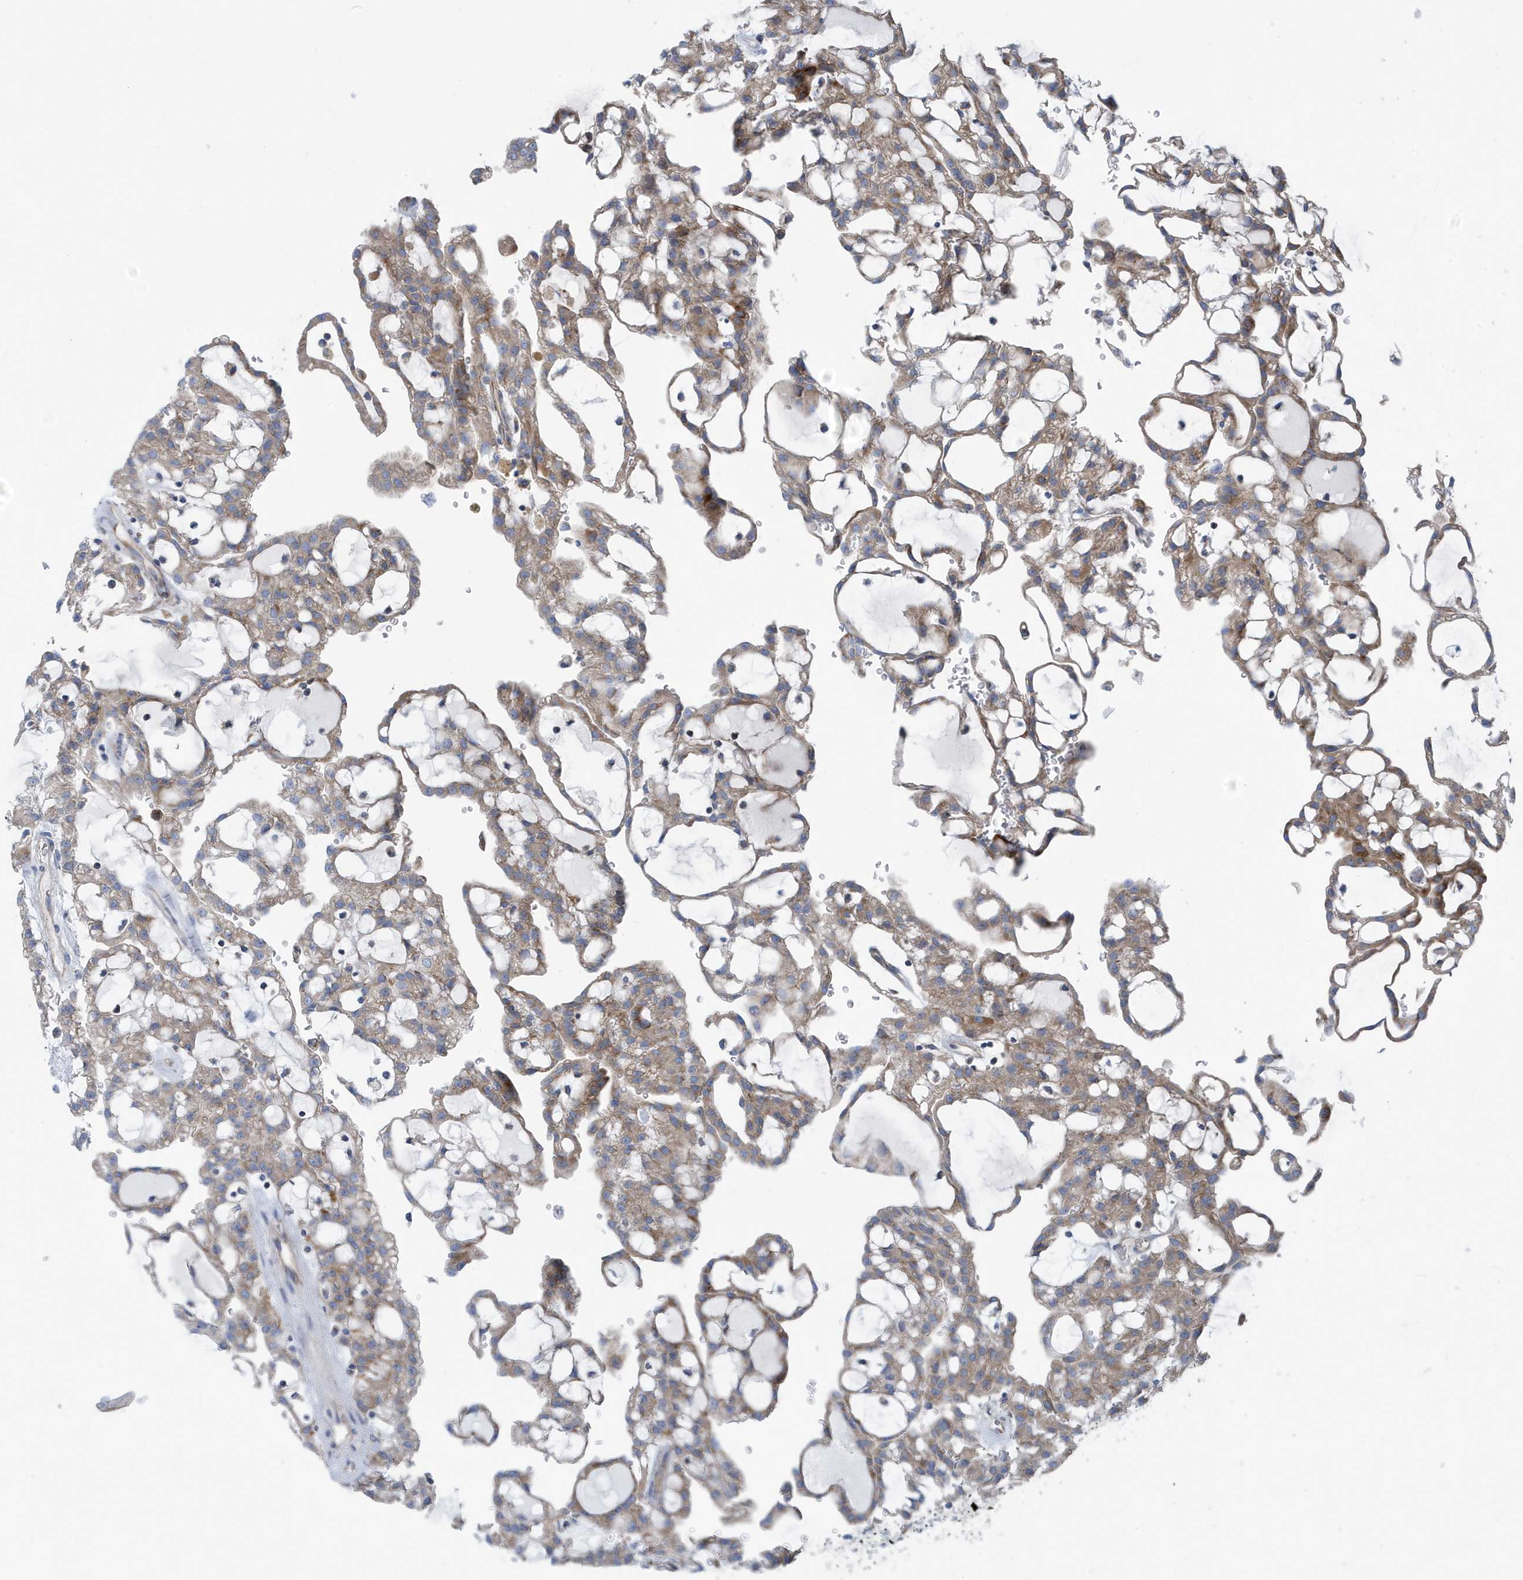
{"staining": {"intensity": "moderate", "quantity": ">75%", "location": "cytoplasmic/membranous"}, "tissue": "renal cancer", "cell_type": "Tumor cells", "image_type": "cancer", "snomed": [{"axis": "morphology", "description": "Adenocarcinoma, NOS"}, {"axis": "topography", "description": "Kidney"}], "caption": "Protein expression by immunohistochemistry (IHC) shows moderate cytoplasmic/membranous expression in approximately >75% of tumor cells in renal cancer (adenocarcinoma).", "gene": "PPM1M", "patient": {"sex": "male", "age": 63}}